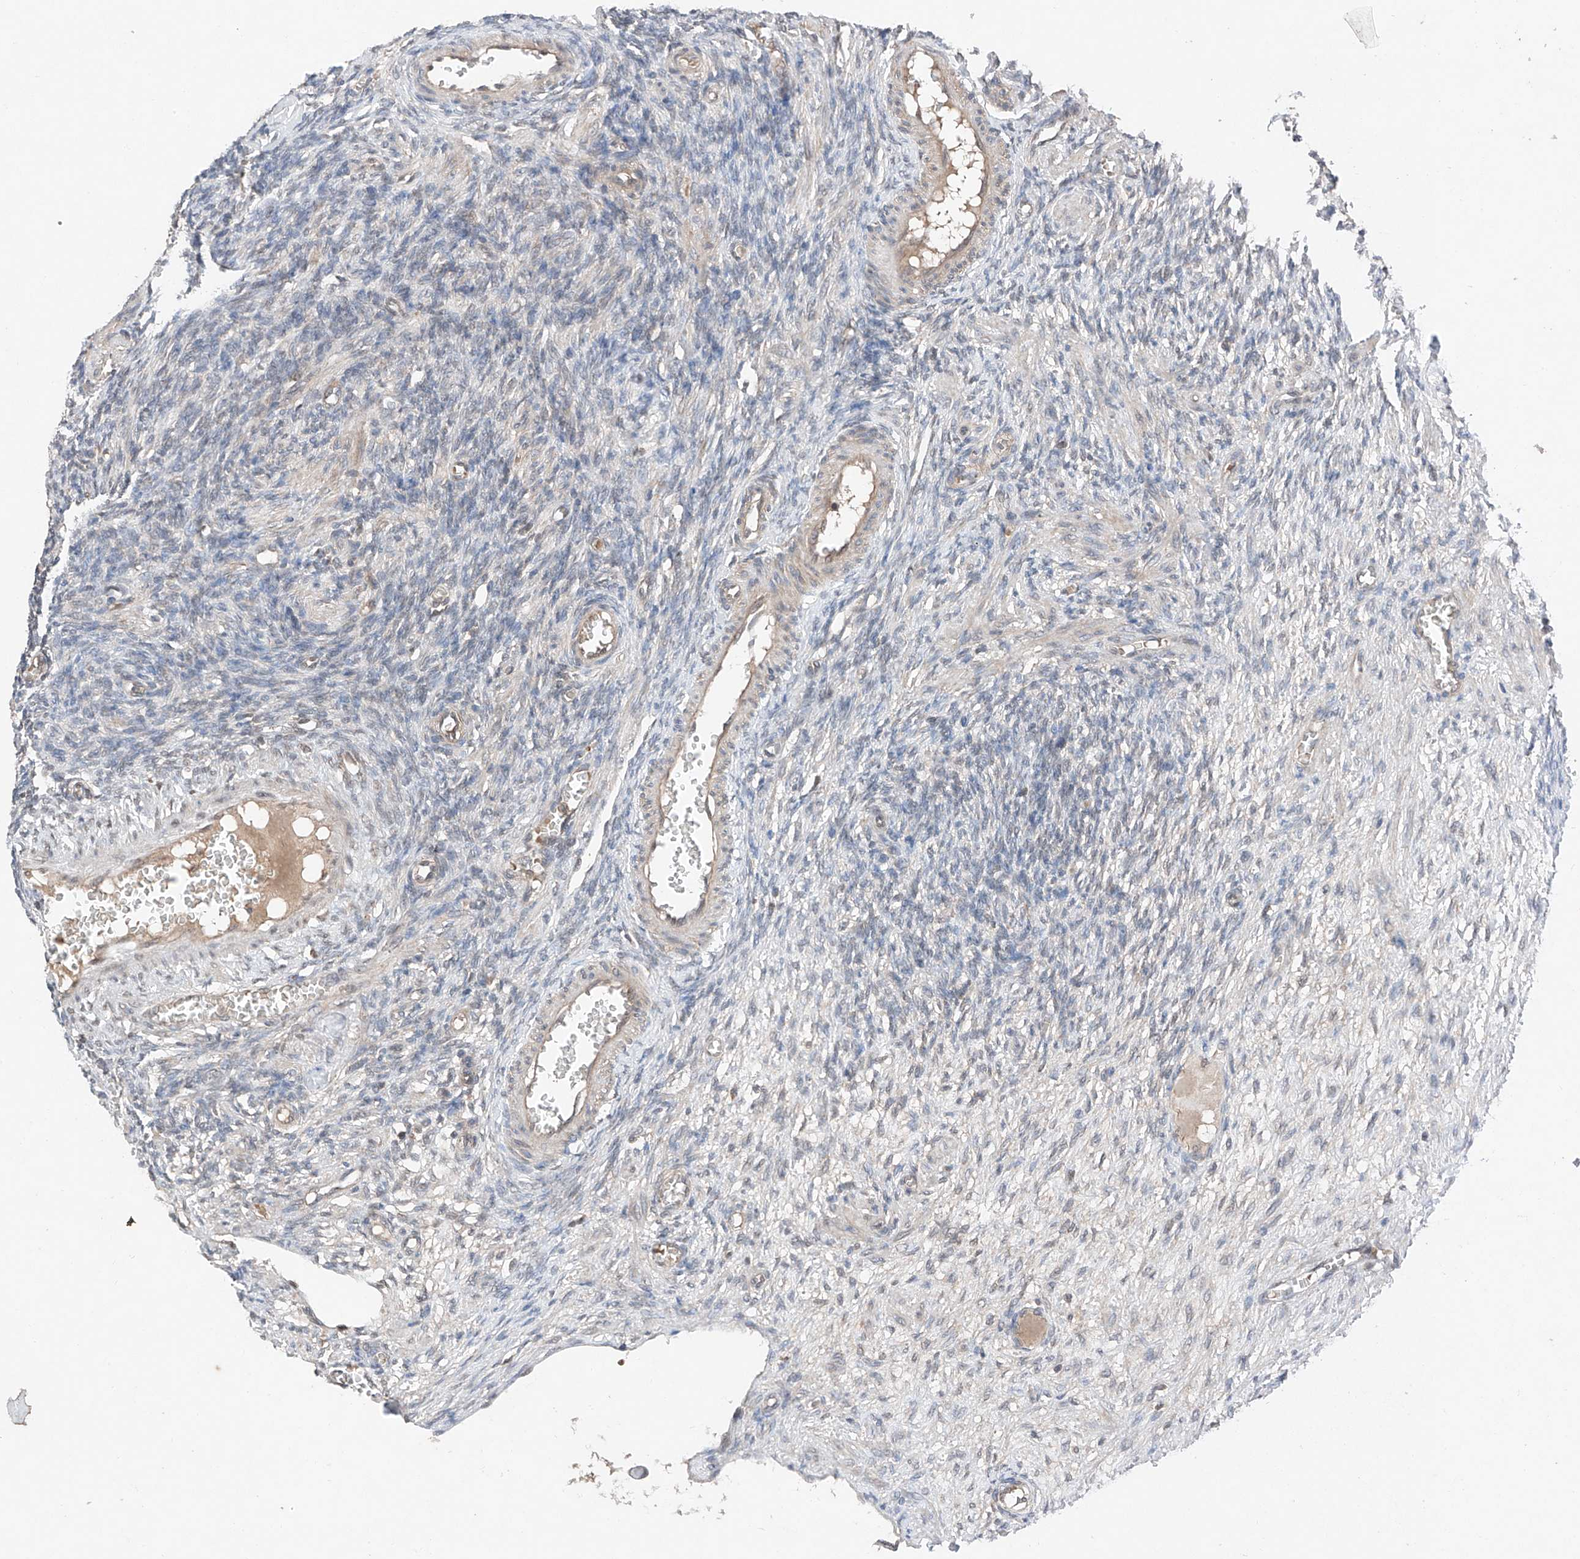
{"staining": {"intensity": "moderate", "quantity": ">75%", "location": "cytoplasmic/membranous"}, "tissue": "ovary", "cell_type": "Follicle cells", "image_type": "normal", "snomed": [{"axis": "morphology", "description": "Normal tissue, NOS"}, {"axis": "topography", "description": "Ovary"}], "caption": "High-power microscopy captured an immunohistochemistry image of benign ovary, revealing moderate cytoplasmic/membranous expression in about >75% of follicle cells.", "gene": "TBX4", "patient": {"sex": "female", "age": 27}}